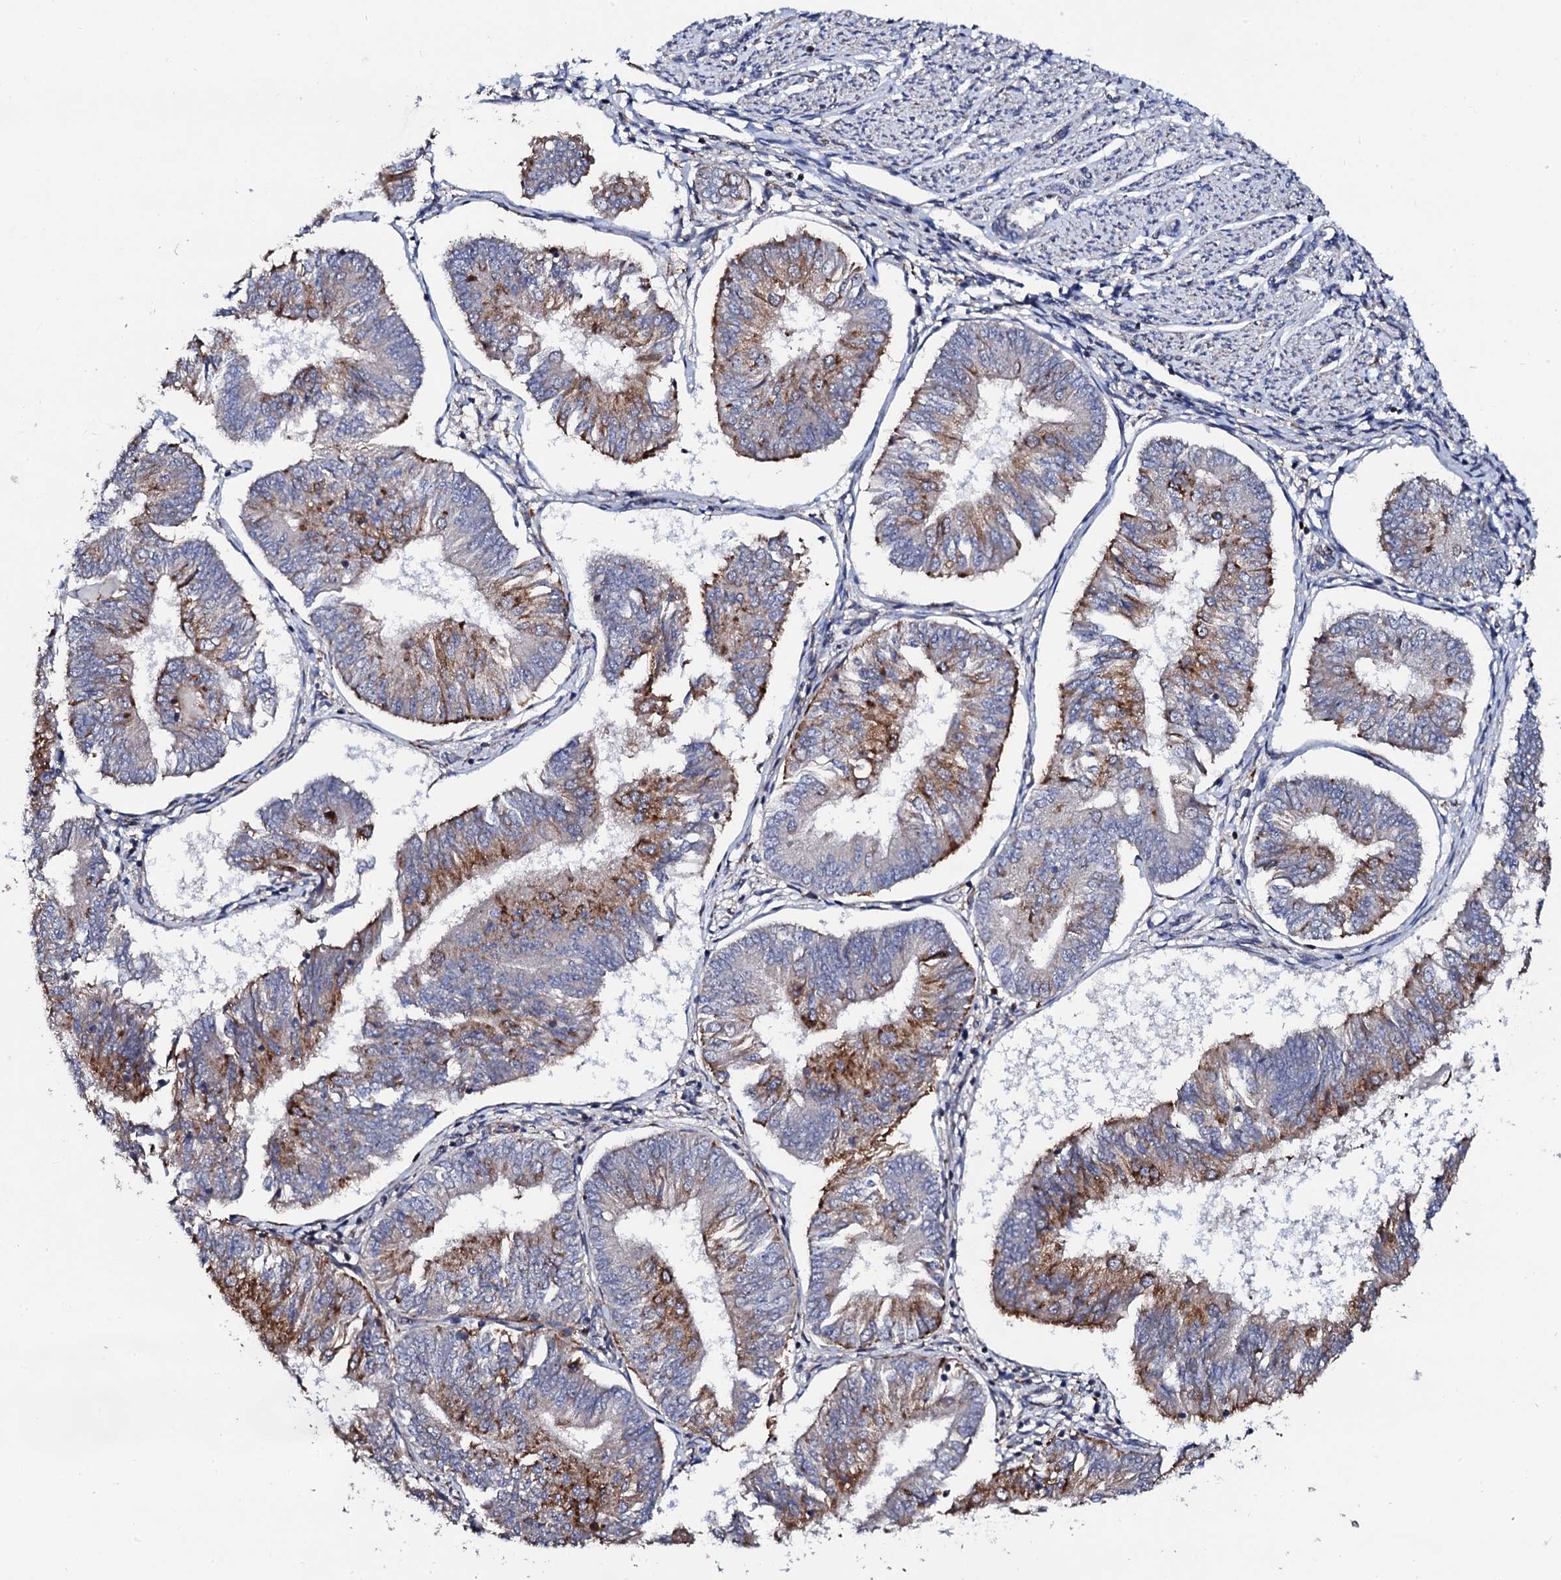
{"staining": {"intensity": "moderate", "quantity": "25%-75%", "location": "cytoplasmic/membranous"}, "tissue": "endometrial cancer", "cell_type": "Tumor cells", "image_type": "cancer", "snomed": [{"axis": "morphology", "description": "Adenocarcinoma, NOS"}, {"axis": "topography", "description": "Endometrium"}], "caption": "IHC of adenocarcinoma (endometrial) displays medium levels of moderate cytoplasmic/membranous expression in approximately 25%-75% of tumor cells.", "gene": "TCIRG1", "patient": {"sex": "female", "age": 58}}